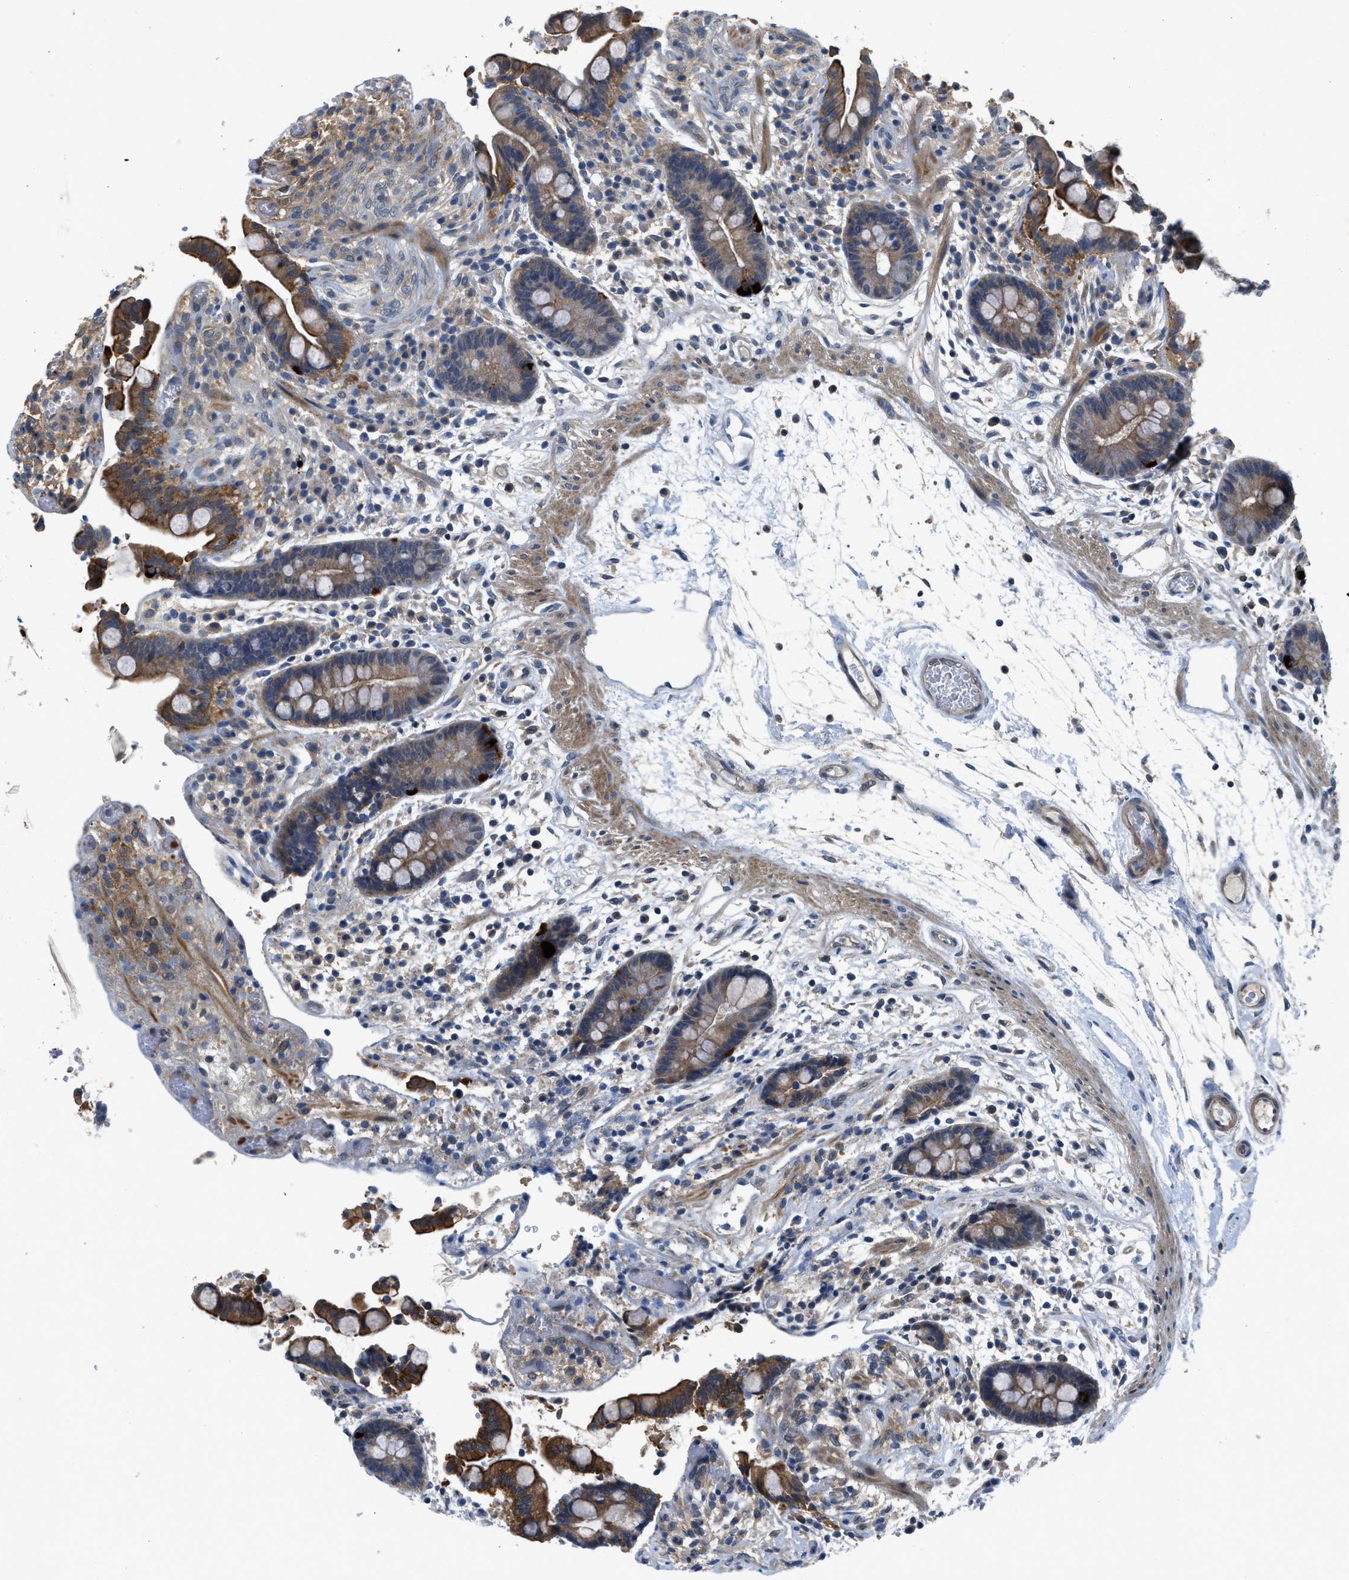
{"staining": {"intensity": "moderate", "quantity": "25%-75%", "location": "cytoplasmic/membranous"}, "tissue": "colon", "cell_type": "Endothelial cells", "image_type": "normal", "snomed": [{"axis": "morphology", "description": "Normal tissue, NOS"}, {"axis": "topography", "description": "Colon"}], "caption": "Brown immunohistochemical staining in normal colon shows moderate cytoplasmic/membranous expression in about 25%-75% of endothelial cells. The staining was performed using DAB (3,3'-diaminobenzidine) to visualize the protein expression in brown, while the nuclei were stained in blue with hematoxylin (Magnification: 20x).", "gene": "PANX1", "patient": {"sex": "male", "age": 73}}